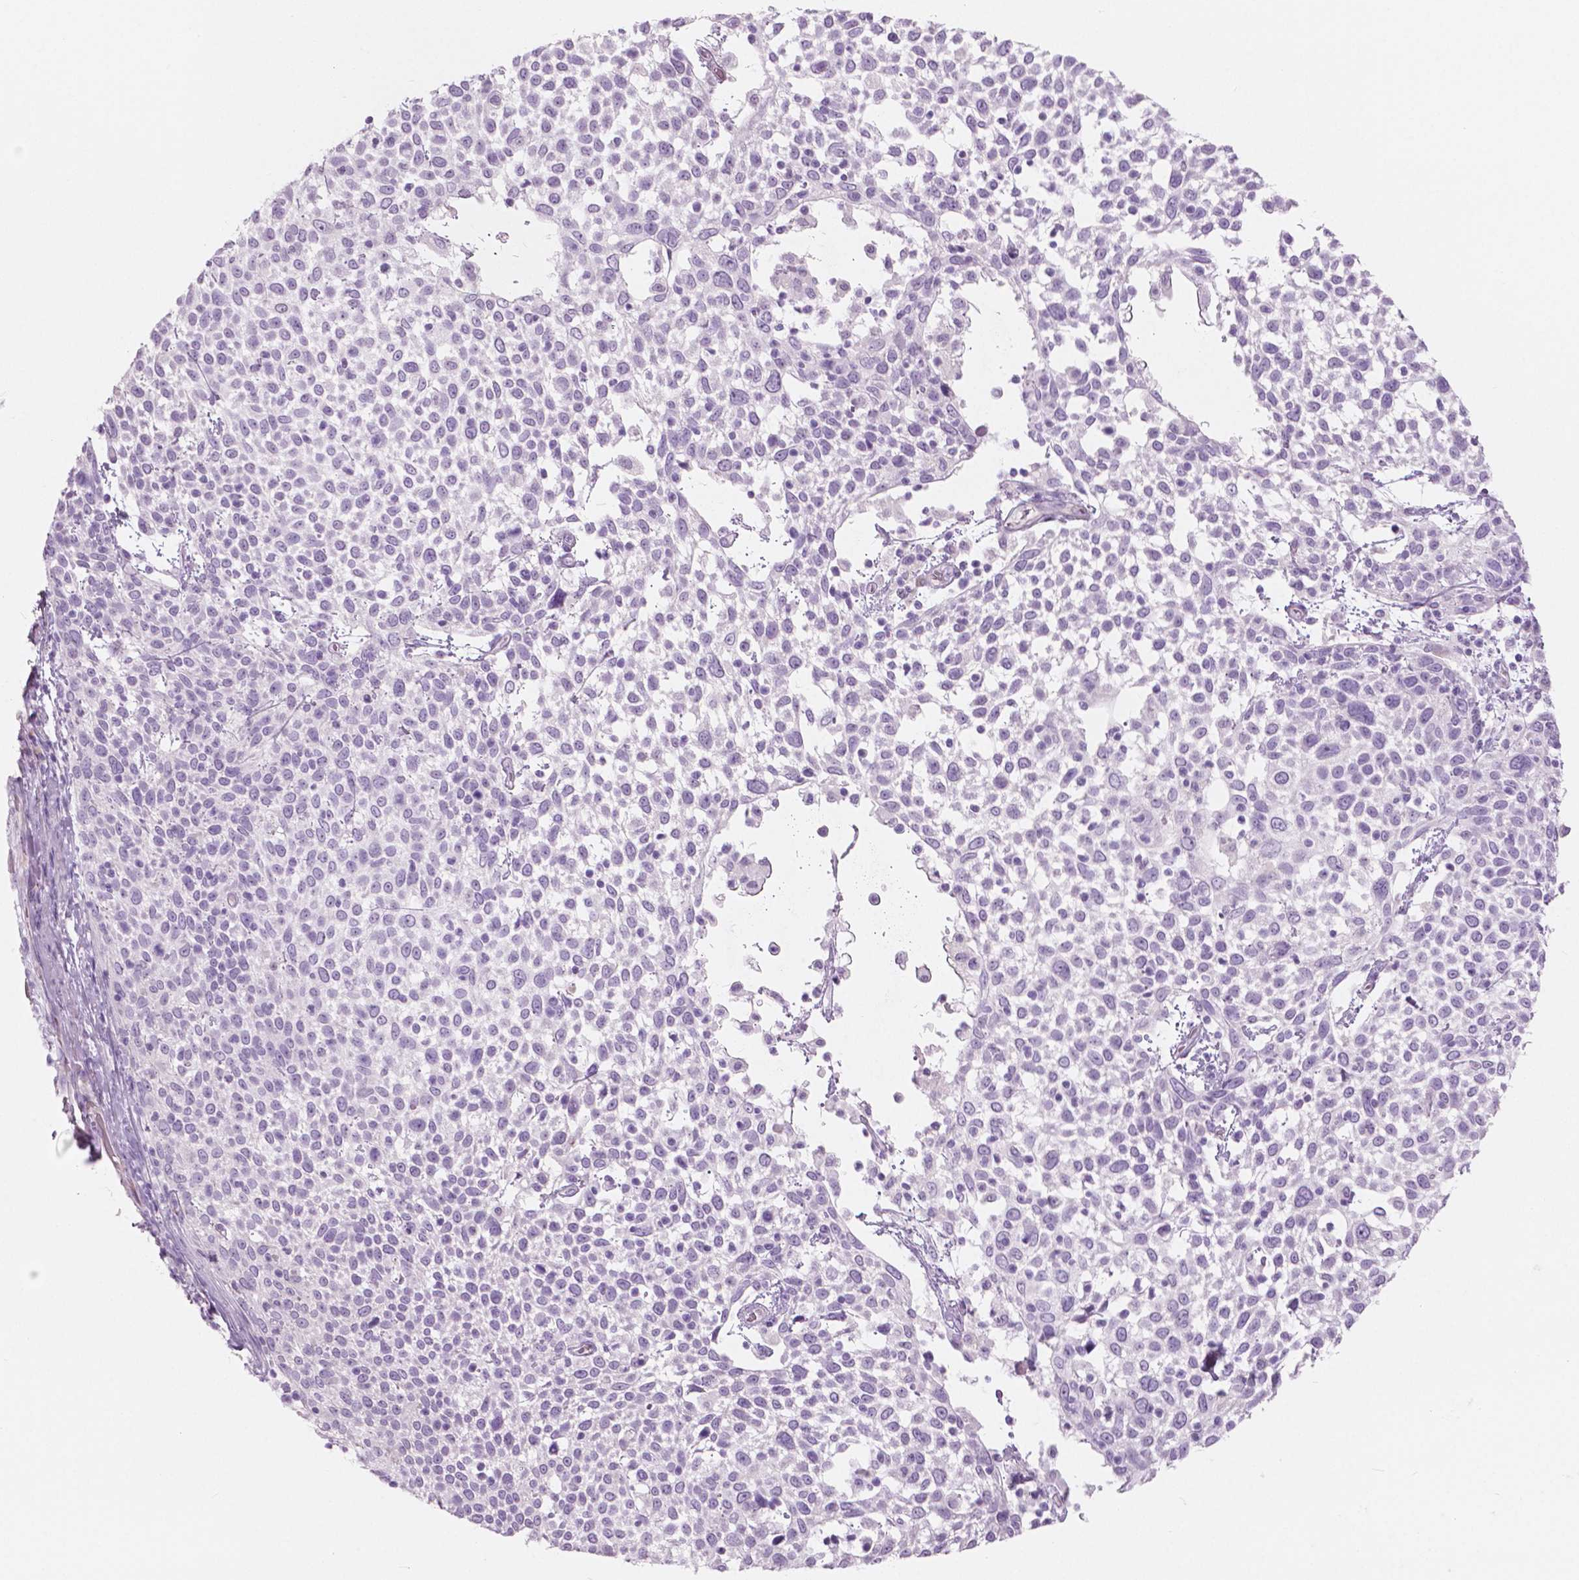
{"staining": {"intensity": "negative", "quantity": "none", "location": "none"}, "tissue": "cervical cancer", "cell_type": "Tumor cells", "image_type": "cancer", "snomed": [{"axis": "morphology", "description": "Squamous cell carcinoma, NOS"}, {"axis": "topography", "description": "Cervix"}], "caption": "Cervical cancer (squamous cell carcinoma) stained for a protein using immunohistochemistry demonstrates no positivity tumor cells.", "gene": "A4GNT", "patient": {"sex": "female", "age": 61}}